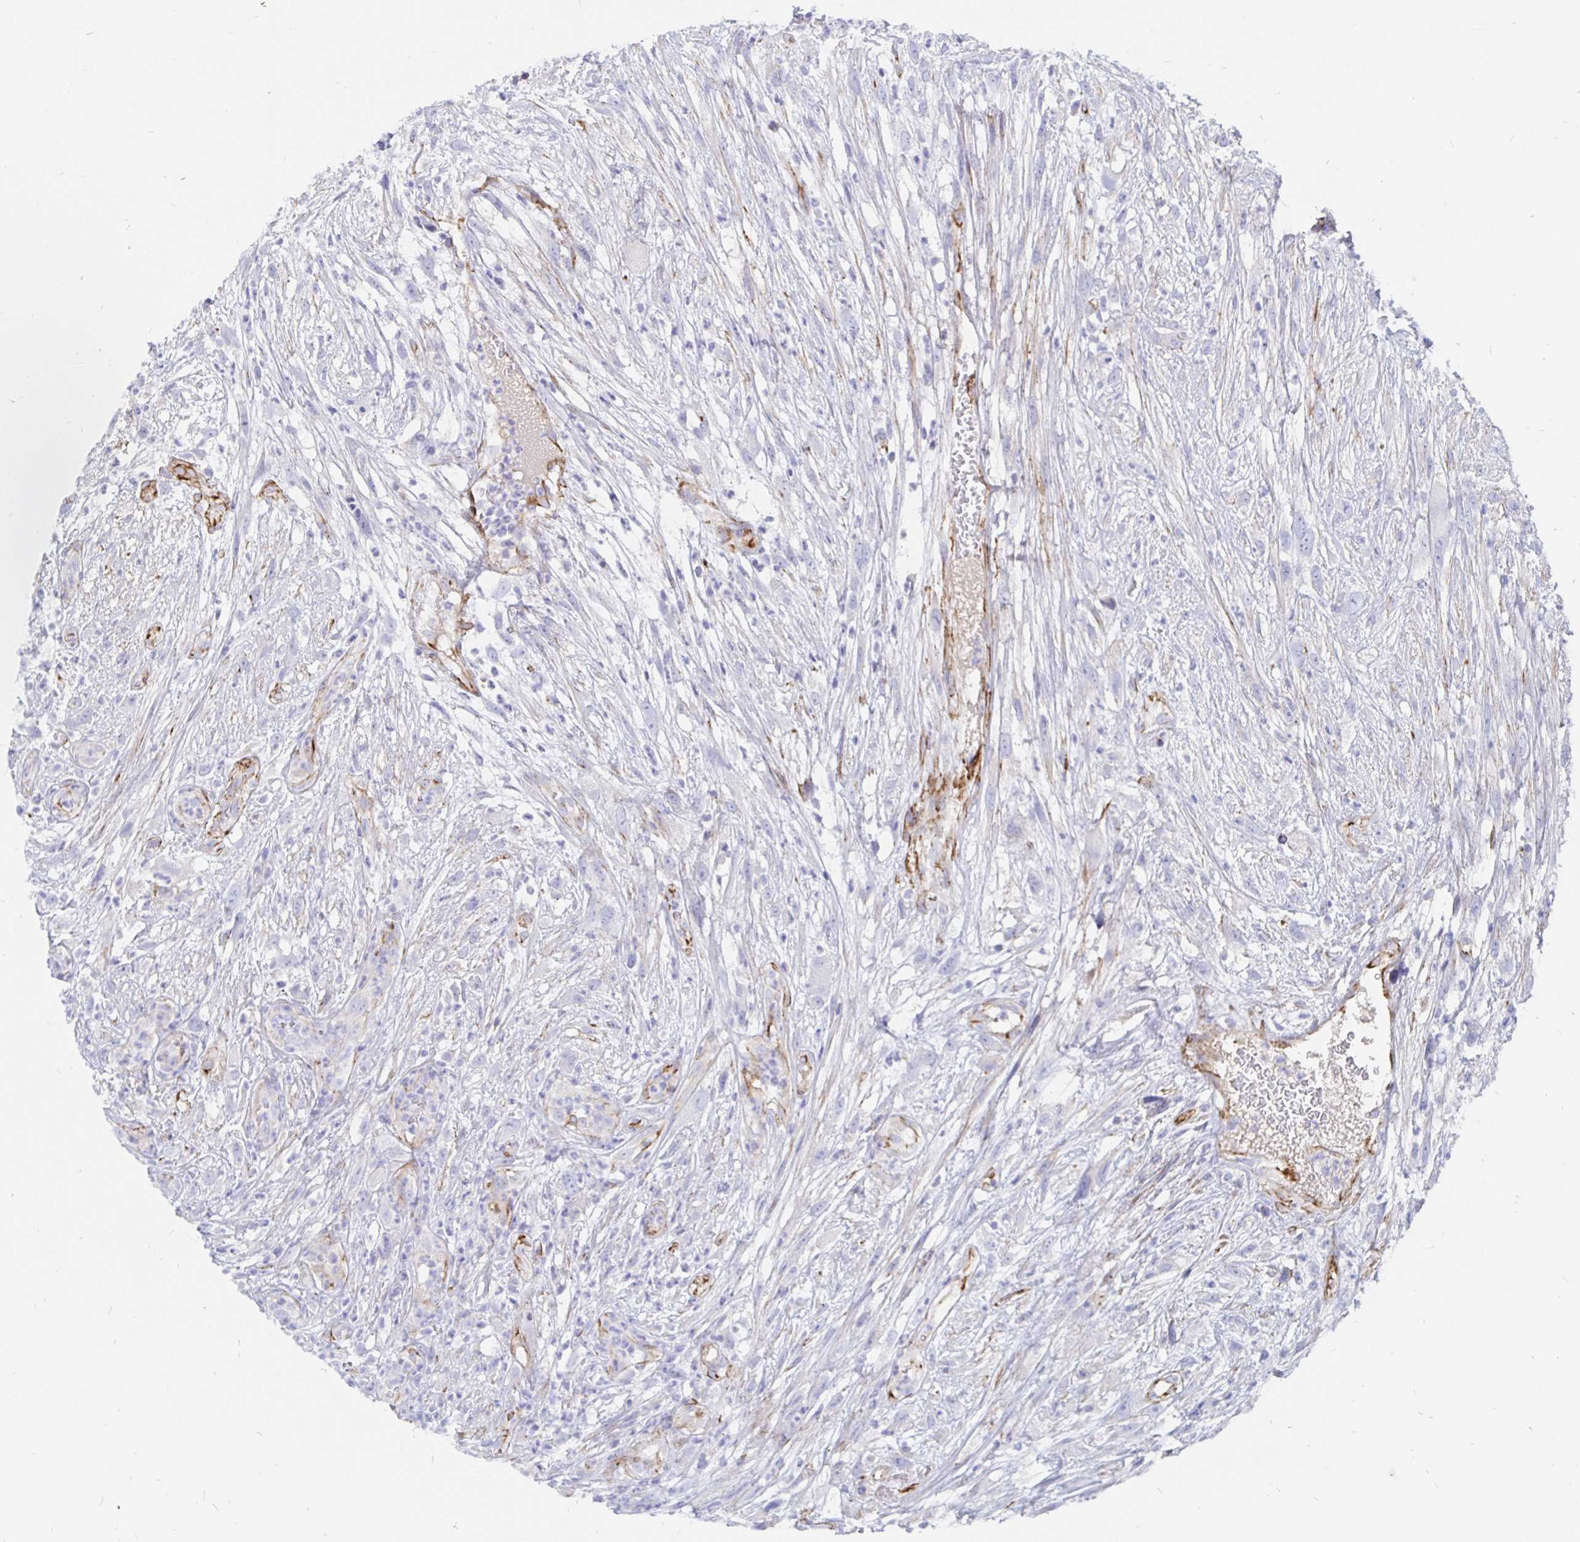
{"staining": {"intensity": "negative", "quantity": "none", "location": "none"}, "tissue": "head and neck cancer", "cell_type": "Tumor cells", "image_type": "cancer", "snomed": [{"axis": "morphology", "description": "Squamous cell carcinoma, NOS"}, {"axis": "topography", "description": "Head-Neck"}], "caption": "Tumor cells show no significant protein staining in head and neck squamous cell carcinoma.", "gene": "COX16", "patient": {"sex": "male", "age": 65}}